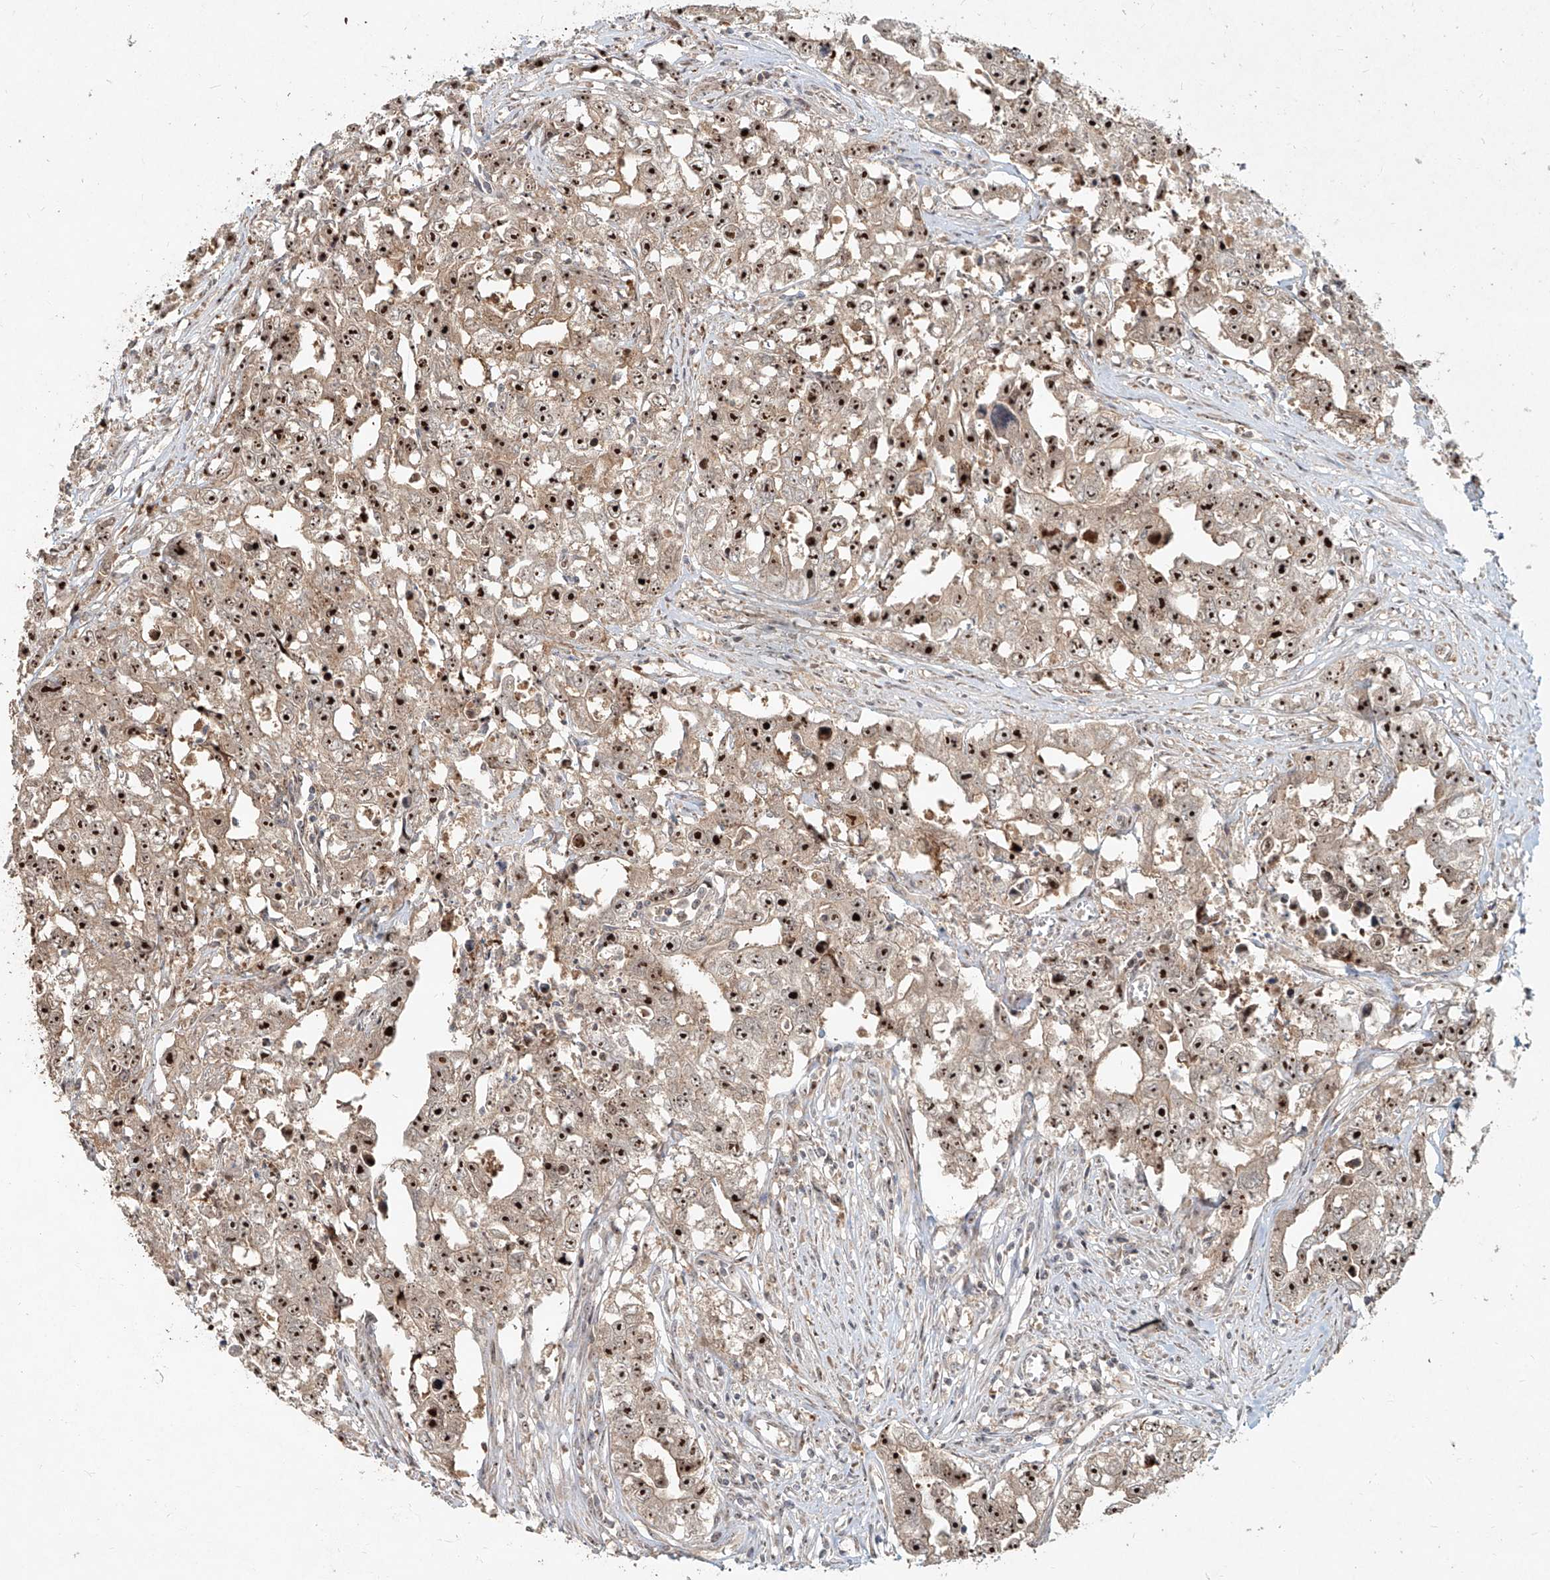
{"staining": {"intensity": "strong", "quantity": ">75%", "location": "cytoplasmic/membranous,nuclear"}, "tissue": "testis cancer", "cell_type": "Tumor cells", "image_type": "cancer", "snomed": [{"axis": "morphology", "description": "Seminoma, NOS"}, {"axis": "morphology", "description": "Carcinoma, Embryonal, NOS"}, {"axis": "topography", "description": "Testis"}], "caption": "An image showing strong cytoplasmic/membranous and nuclear expression in about >75% of tumor cells in testis cancer (embryonal carcinoma), as visualized by brown immunohistochemical staining.", "gene": "BYSL", "patient": {"sex": "male", "age": 43}}